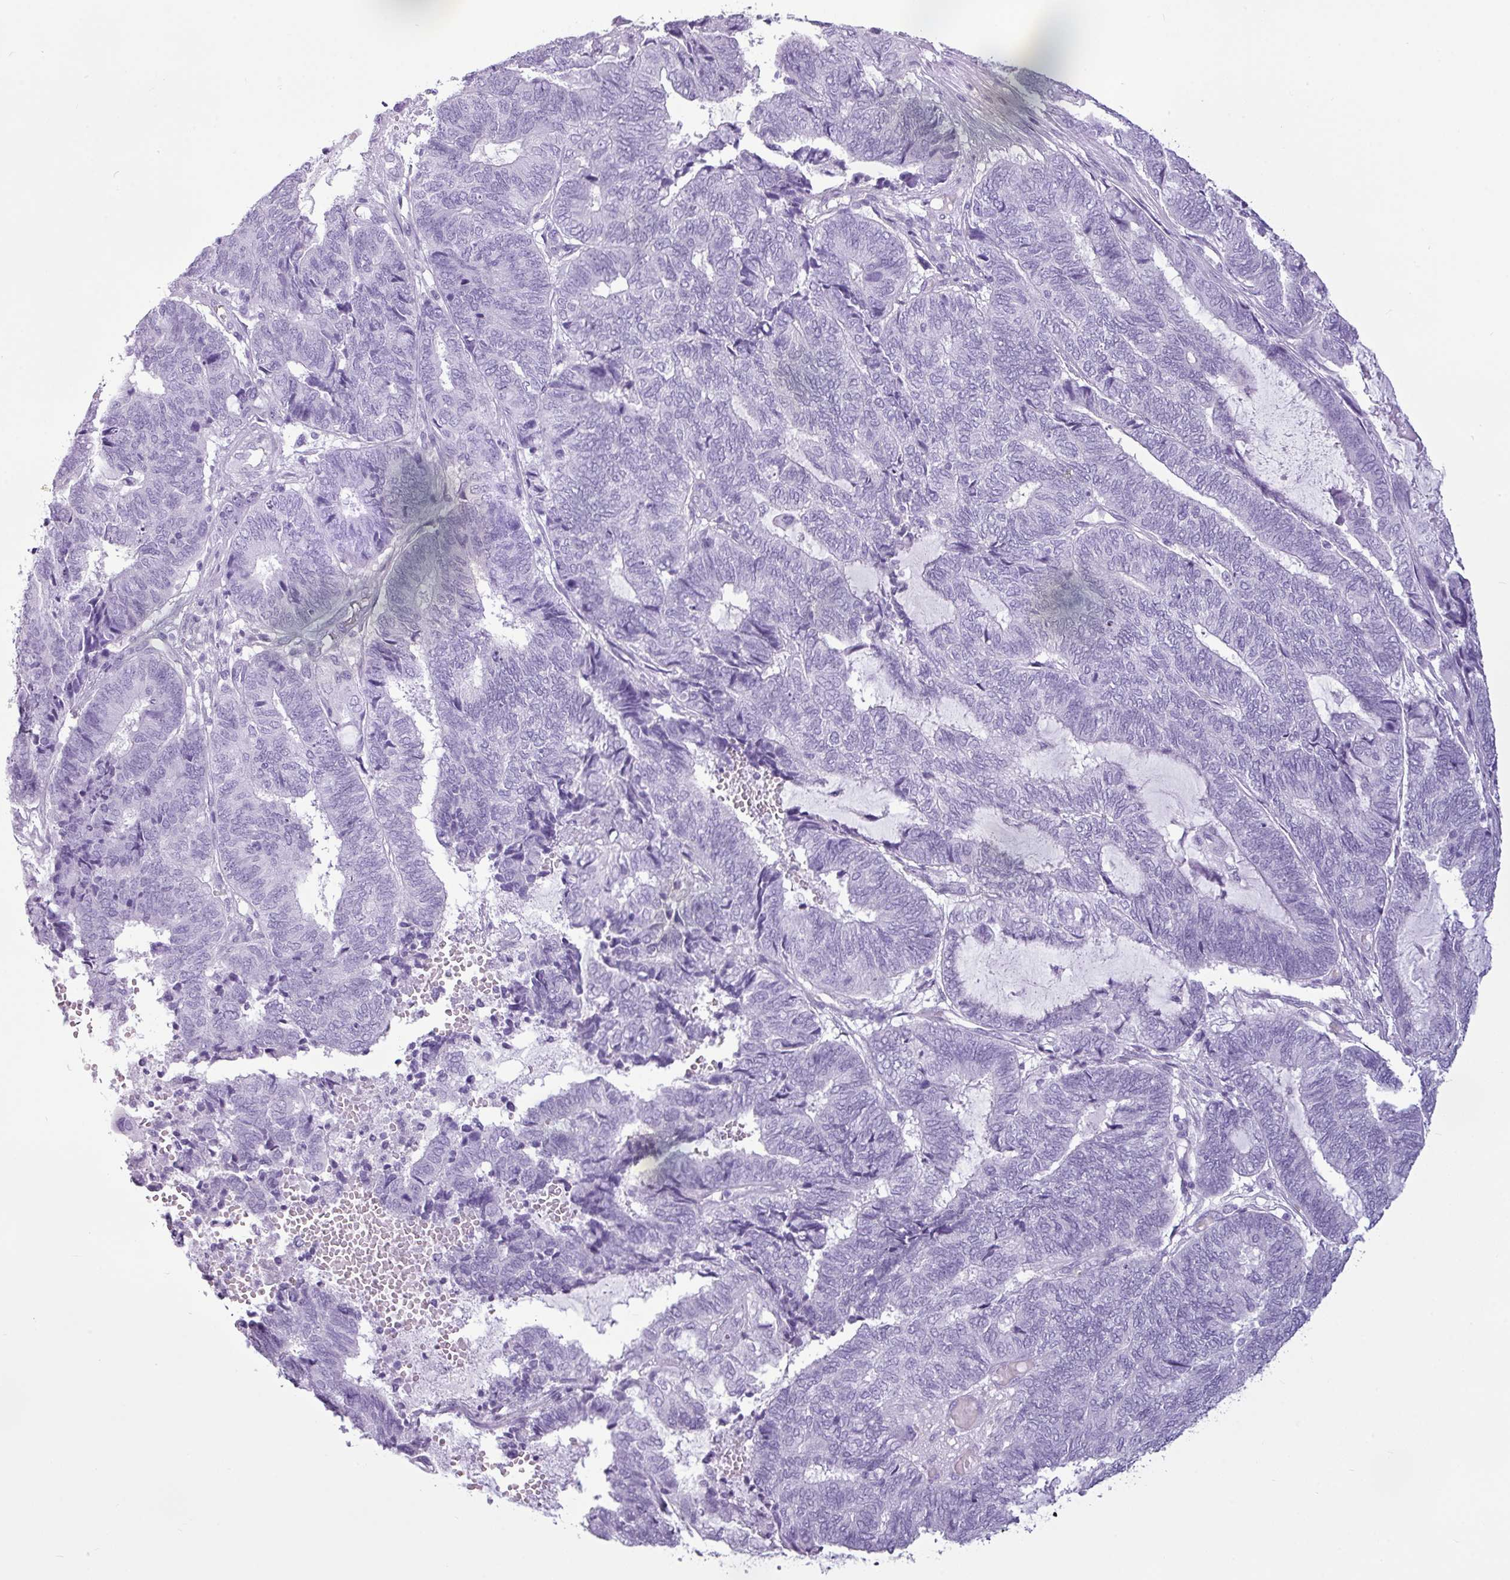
{"staining": {"intensity": "negative", "quantity": "none", "location": "none"}, "tissue": "endometrial cancer", "cell_type": "Tumor cells", "image_type": "cancer", "snomed": [{"axis": "morphology", "description": "Adenocarcinoma, NOS"}, {"axis": "topography", "description": "Uterus"}, {"axis": "topography", "description": "Endometrium"}], "caption": "This is an immunohistochemistry (IHC) photomicrograph of human adenocarcinoma (endometrial). There is no staining in tumor cells.", "gene": "AMY1B", "patient": {"sex": "female", "age": 70}}